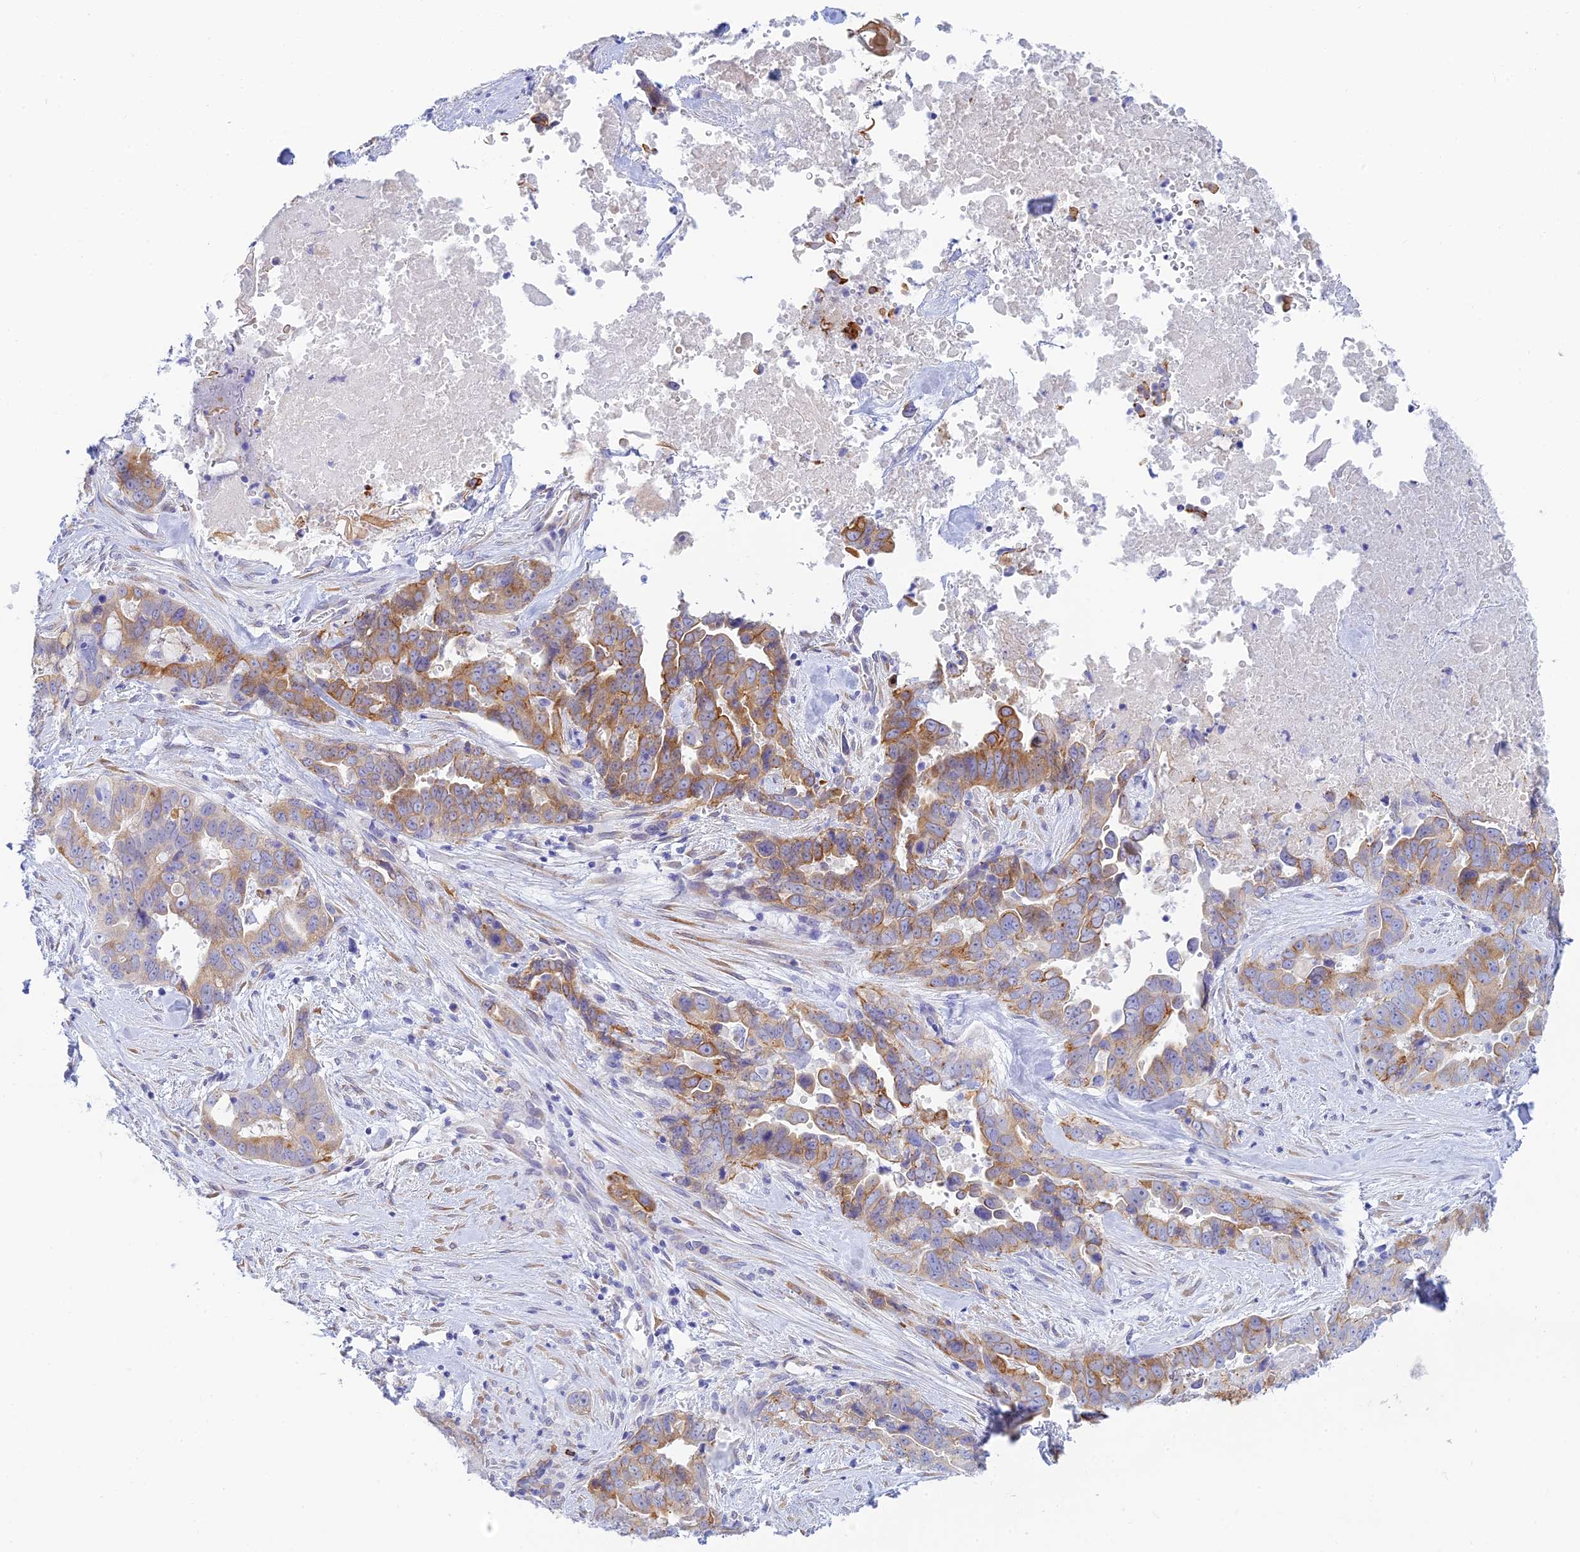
{"staining": {"intensity": "moderate", "quantity": "25%-75%", "location": "cytoplasmic/membranous"}, "tissue": "pancreatic cancer", "cell_type": "Tumor cells", "image_type": "cancer", "snomed": [{"axis": "morphology", "description": "Adenocarcinoma, NOS"}, {"axis": "topography", "description": "Pancreas"}], "caption": "High-magnification brightfield microscopy of pancreatic adenocarcinoma stained with DAB (3,3'-diaminobenzidine) (brown) and counterstained with hematoxylin (blue). tumor cells exhibit moderate cytoplasmic/membranous positivity is appreciated in about25%-75% of cells.", "gene": "CEP152", "patient": {"sex": "male", "age": 80}}